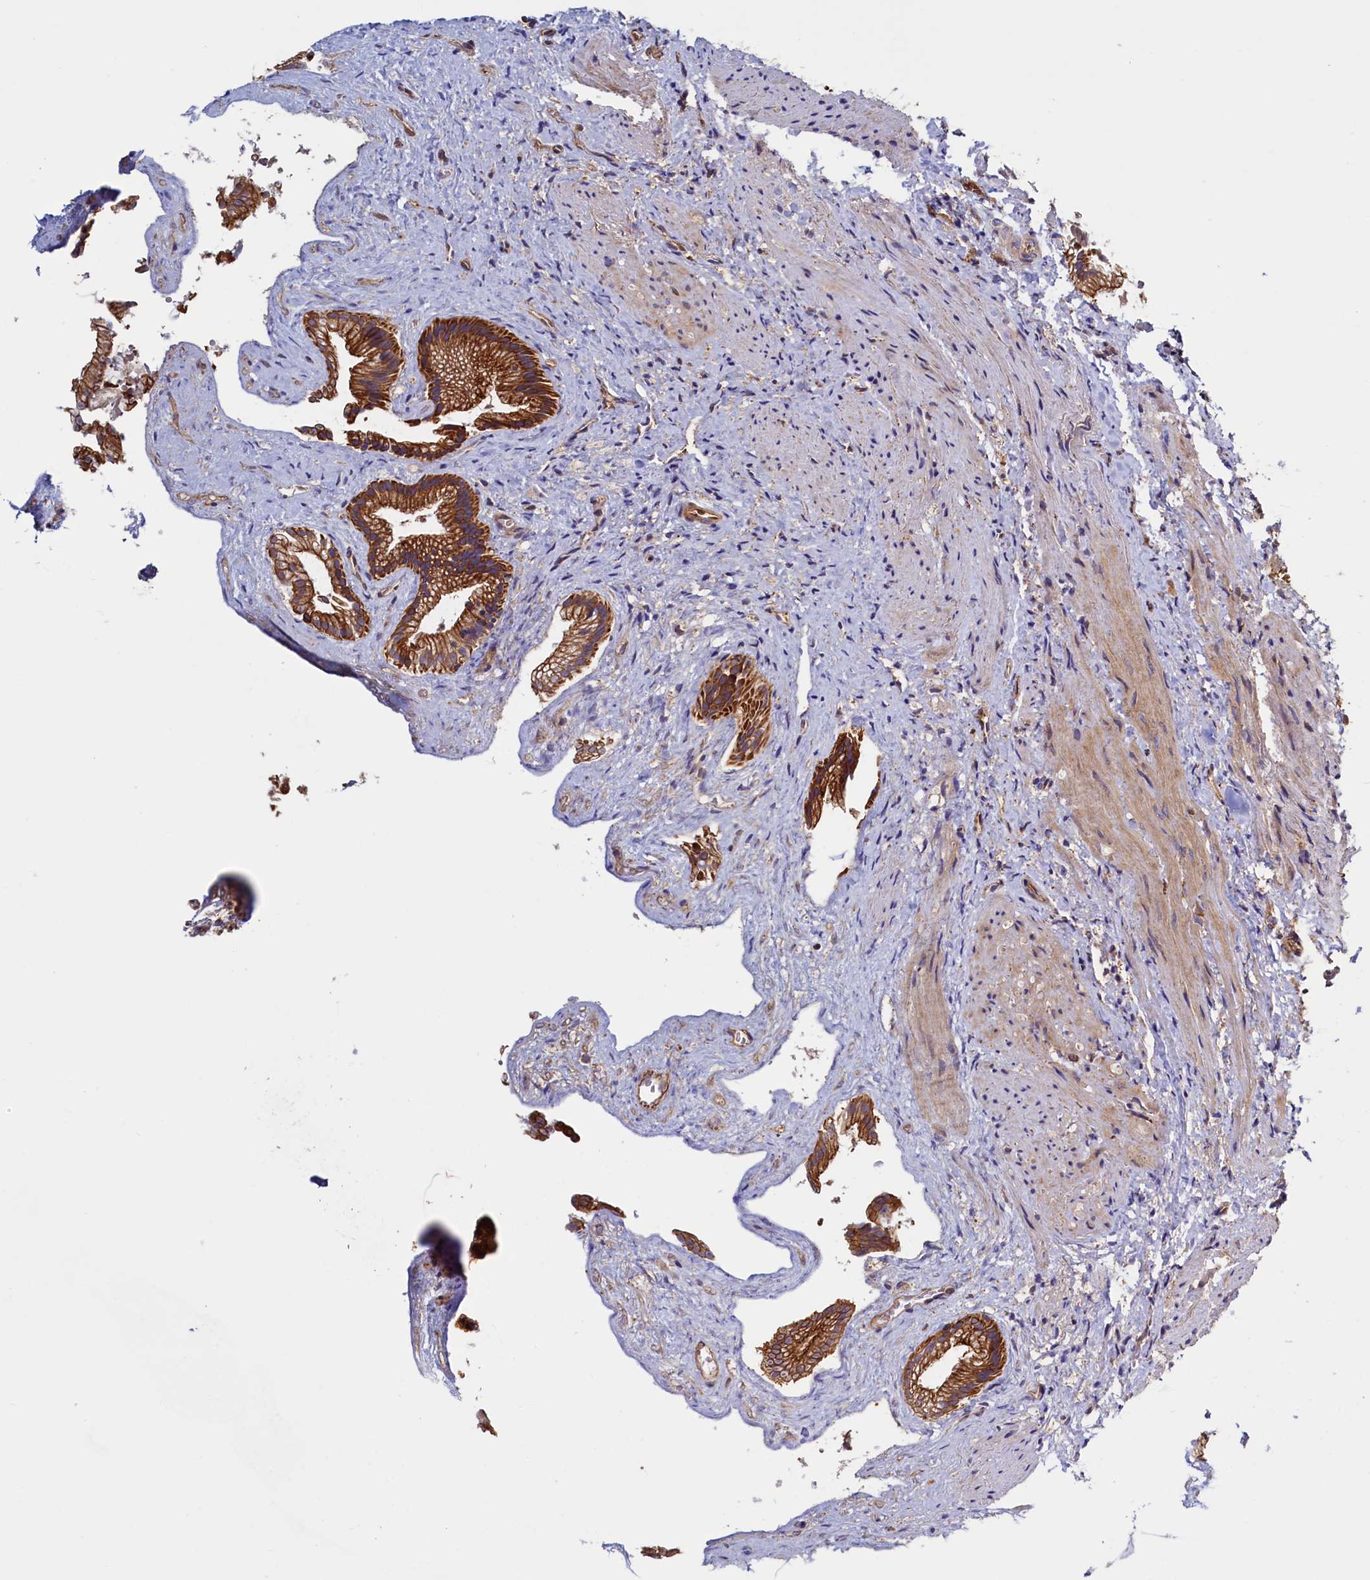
{"staining": {"intensity": "strong", "quantity": ">75%", "location": "cytoplasmic/membranous"}, "tissue": "gallbladder", "cell_type": "Glandular cells", "image_type": "normal", "snomed": [{"axis": "morphology", "description": "Normal tissue, NOS"}, {"axis": "morphology", "description": "Inflammation, NOS"}, {"axis": "topography", "description": "Gallbladder"}], "caption": "Brown immunohistochemical staining in unremarkable human gallbladder demonstrates strong cytoplasmic/membranous staining in about >75% of glandular cells. (brown staining indicates protein expression, while blue staining denotes nuclei).", "gene": "ATXN2L", "patient": {"sex": "male", "age": 51}}